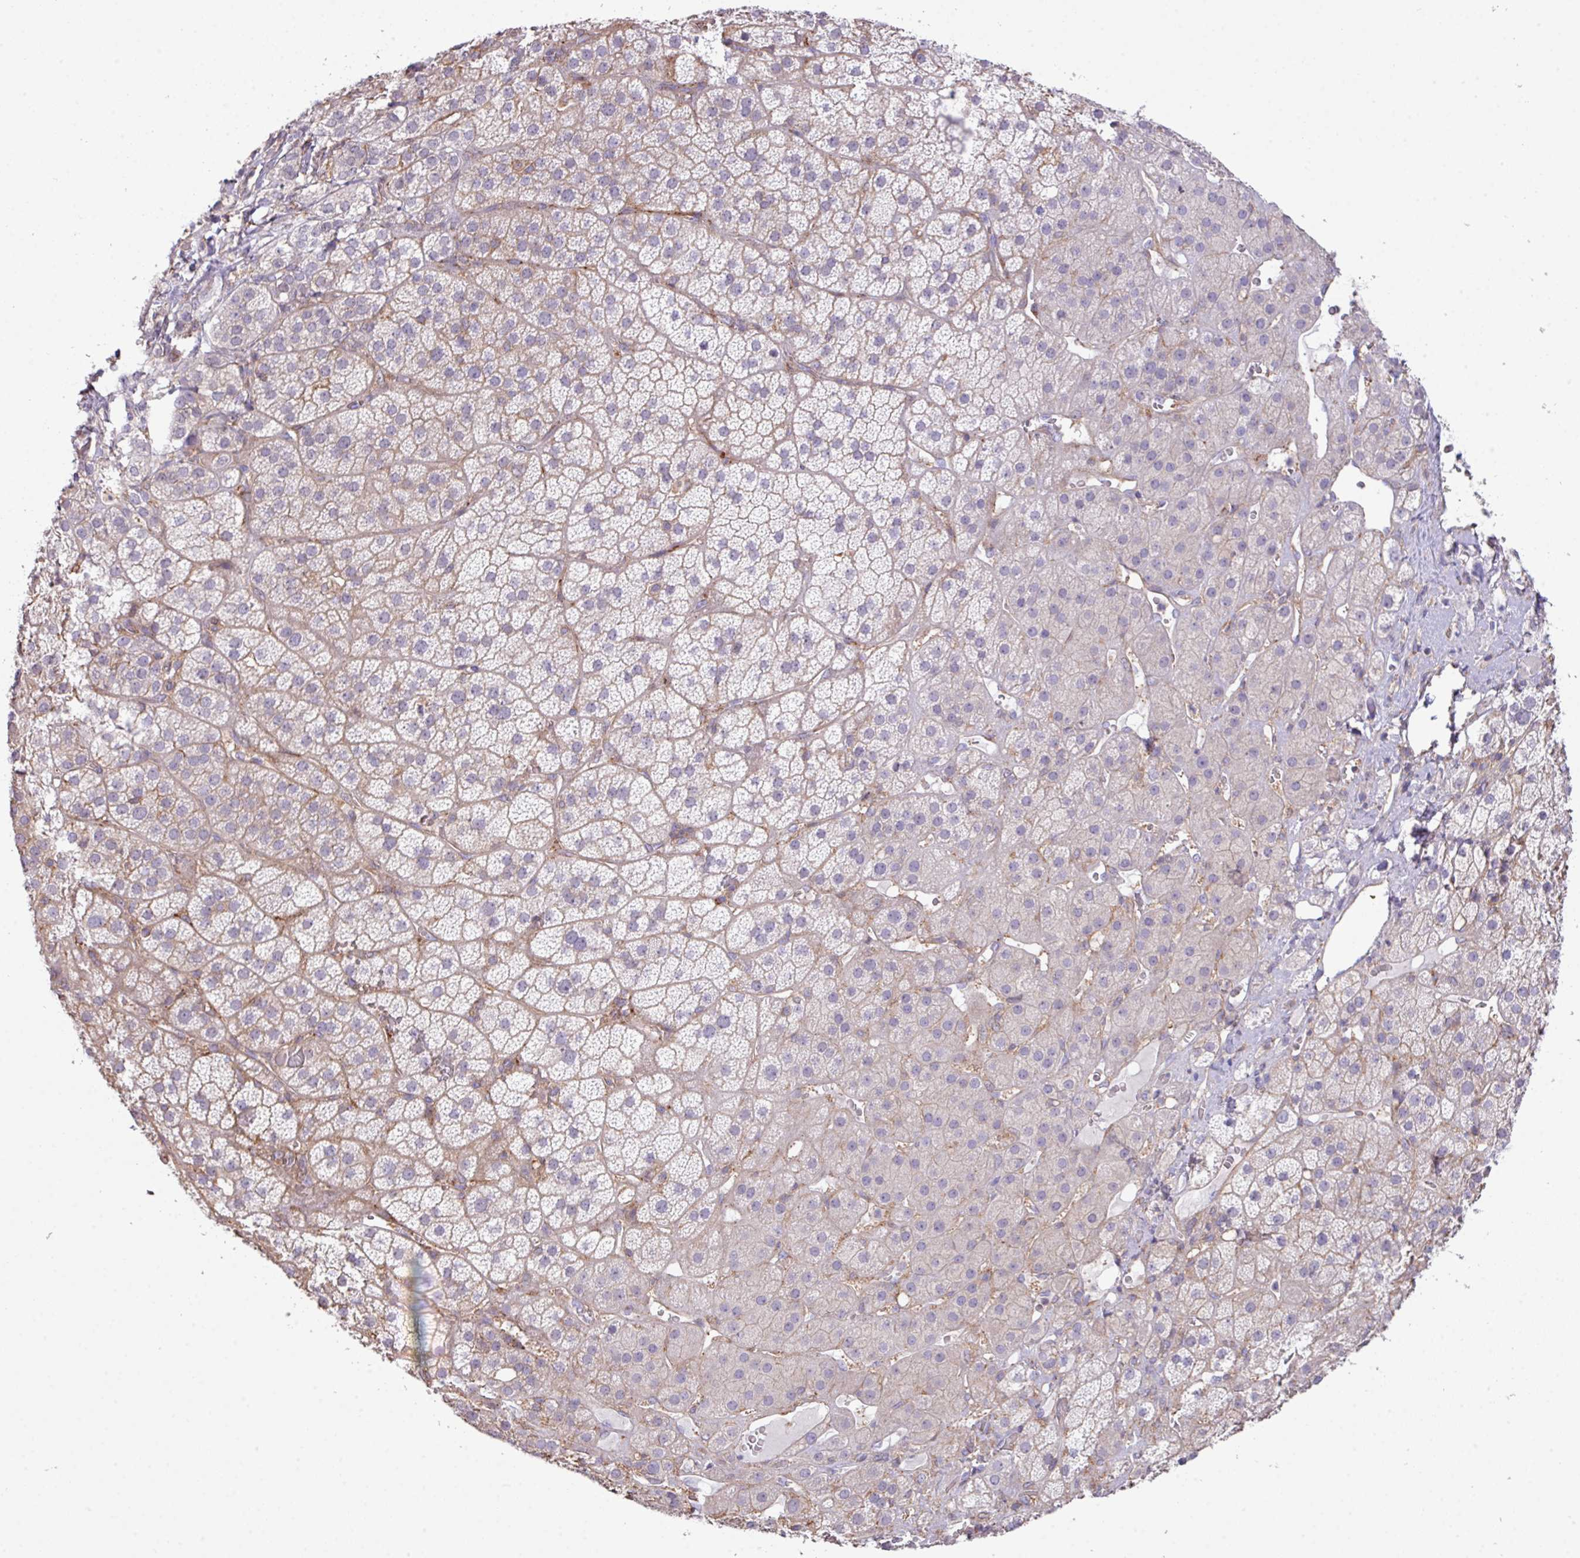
{"staining": {"intensity": "weak", "quantity": "<25%", "location": "cytoplasmic/membranous"}, "tissue": "adrenal gland", "cell_type": "Glandular cells", "image_type": "normal", "snomed": [{"axis": "morphology", "description": "Normal tissue, NOS"}, {"axis": "topography", "description": "Adrenal gland"}], "caption": "Immunohistochemical staining of normal adrenal gland shows no significant expression in glandular cells.", "gene": "LRRC41", "patient": {"sex": "male", "age": 57}}